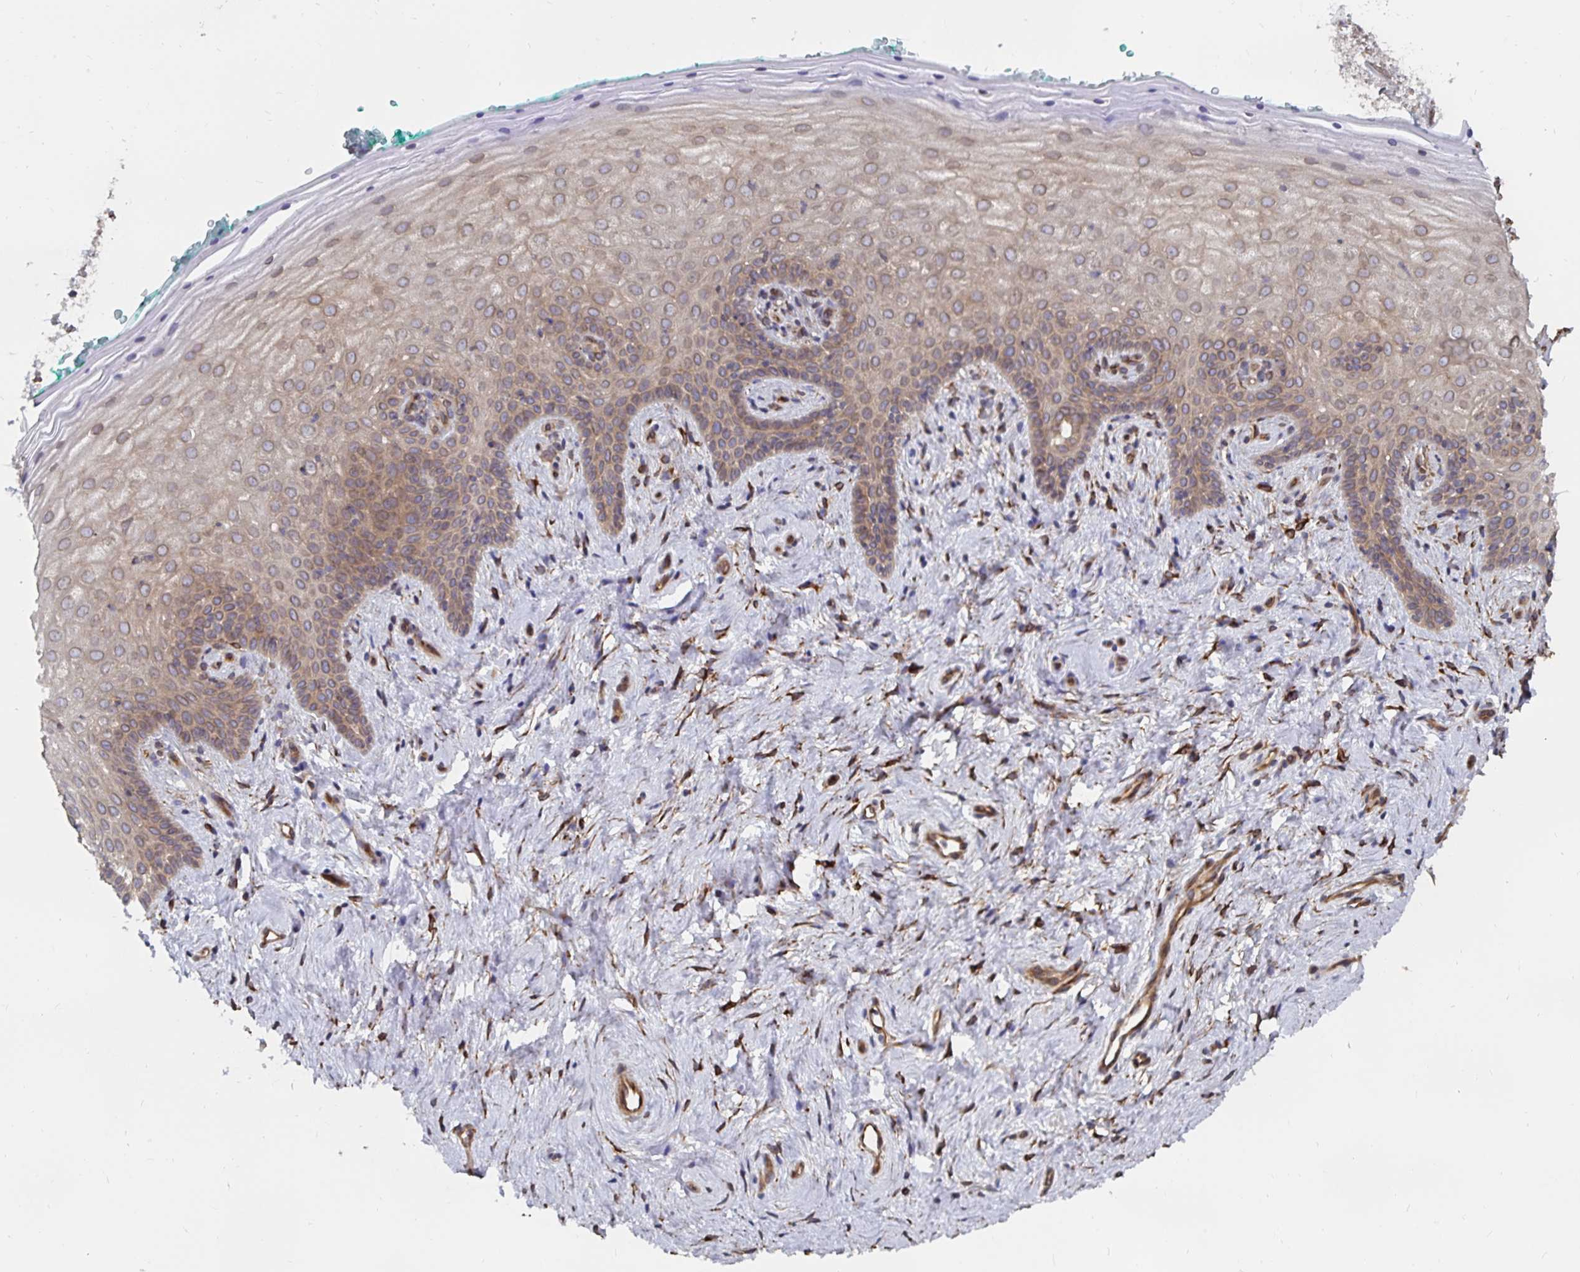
{"staining": {"intensity": "weak", "quantity": ">75%", "location": "cytoplasmic/membranous"}, "tissue": "vagina", "cell_type": "Squamous epithelial cells", "image_type": "normal", "snomed": [{"axis": "morphology", "description": "Normal tissue, NOS"}, {"axis": "topography", "description": "Vagina"}], "caption": "An immunohistochemistry image of unremarkable tissue is shown. Protein staining in brown labels weak cytoplasmic/membranous positivity in vagina within squamous epithelial cells.", "gene": "BCAP29", "patient": {"sex": "female", "age": 45}}